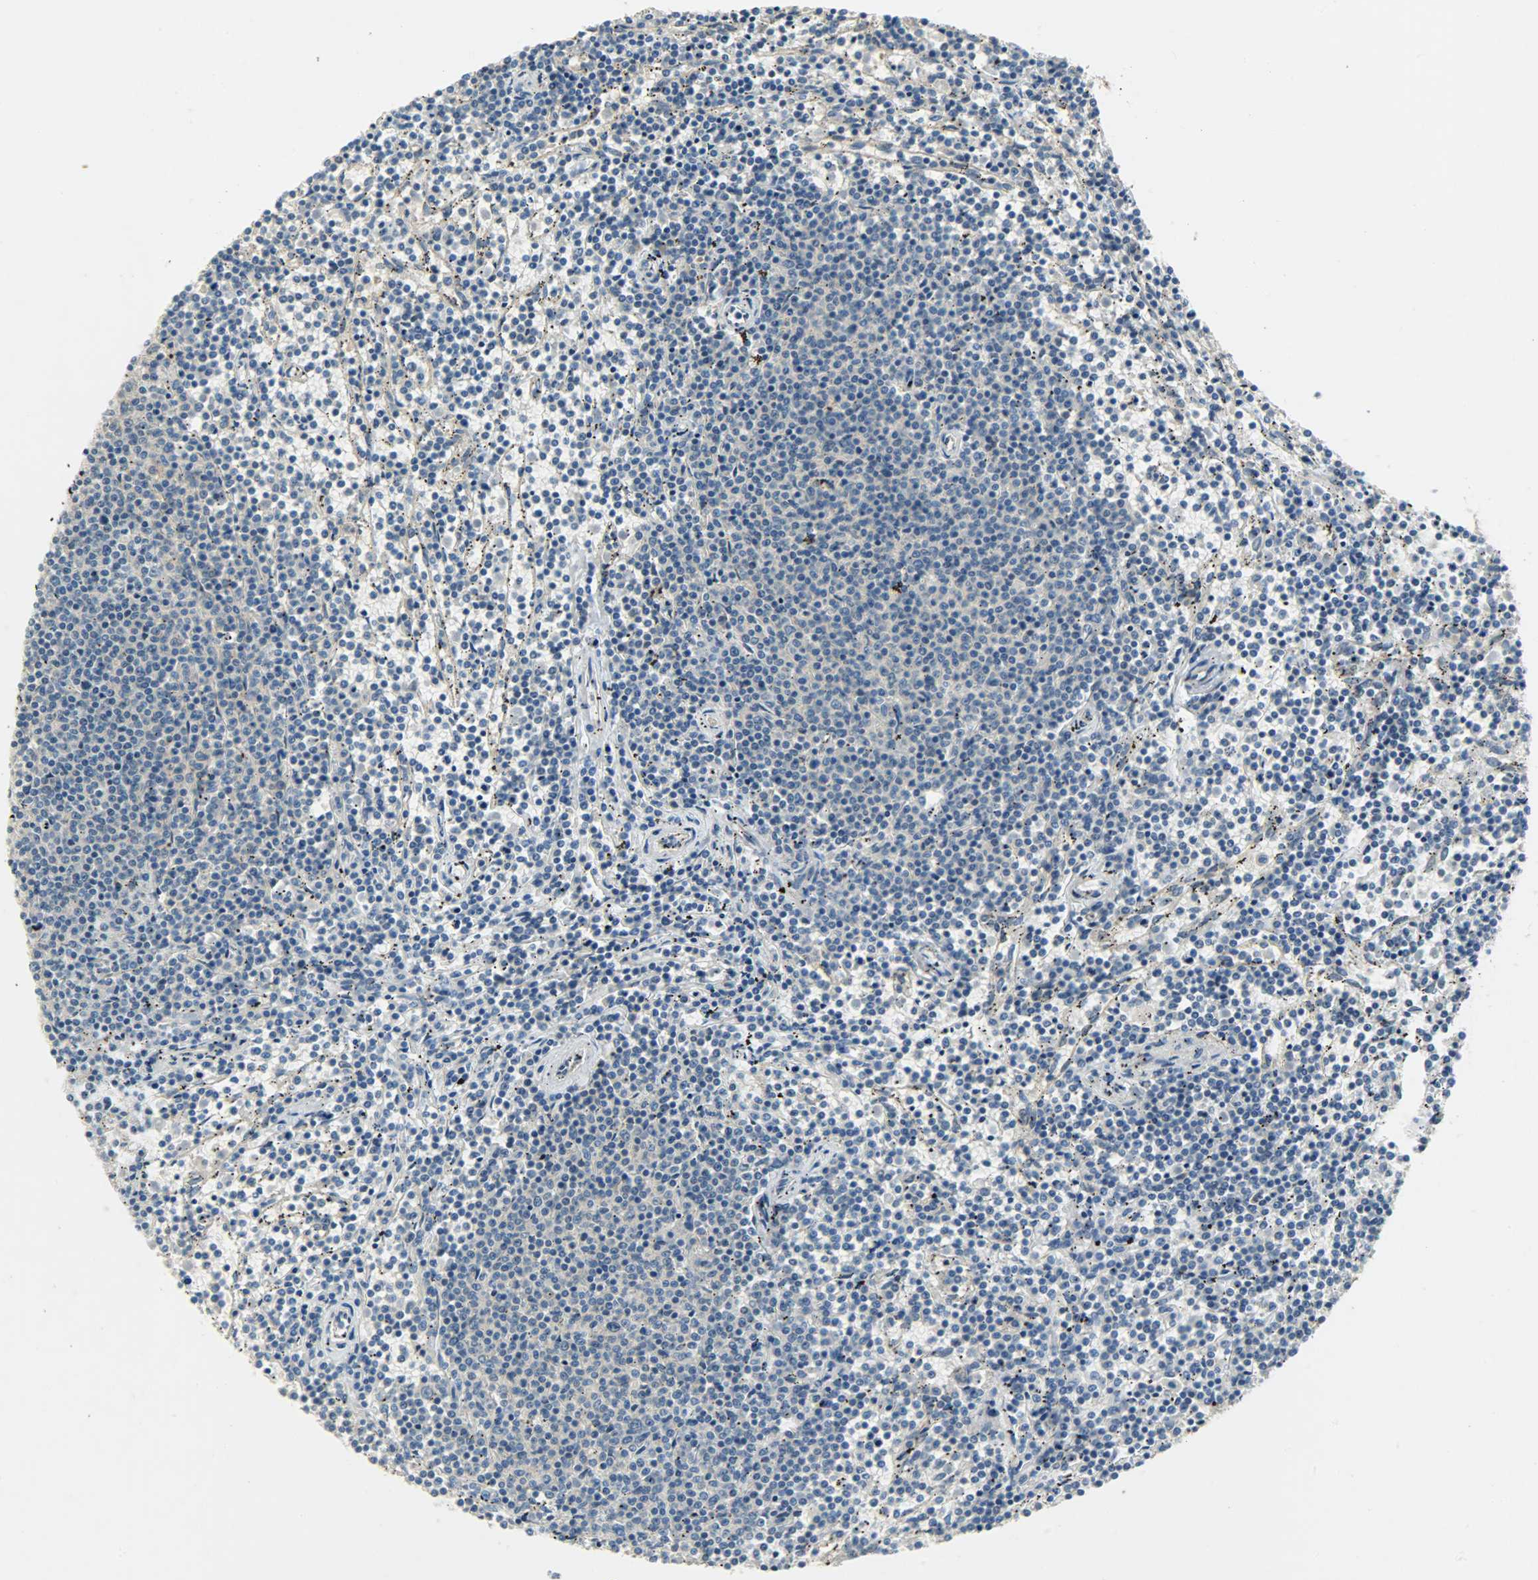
{"staining": {"intensity": "weak", "quantity": "<25%", "location": "cytoplasmic/membranous"}, "tissue": "lymphoma", "cell_type": "Tumor cells", "image_type": "cancer", "snomed": [{"axis": "morphology", "description": "Malignant lymphoma, non-Hodgkin's type, Low grade"}, {"axis": "topography", "description": "Spleen"}], "caption": "Protein analysis of lymphoma exhibits no significant positivity in tumor cells.", "gene": "DSG2", "patient": {"sex": "female", "age": 50}}